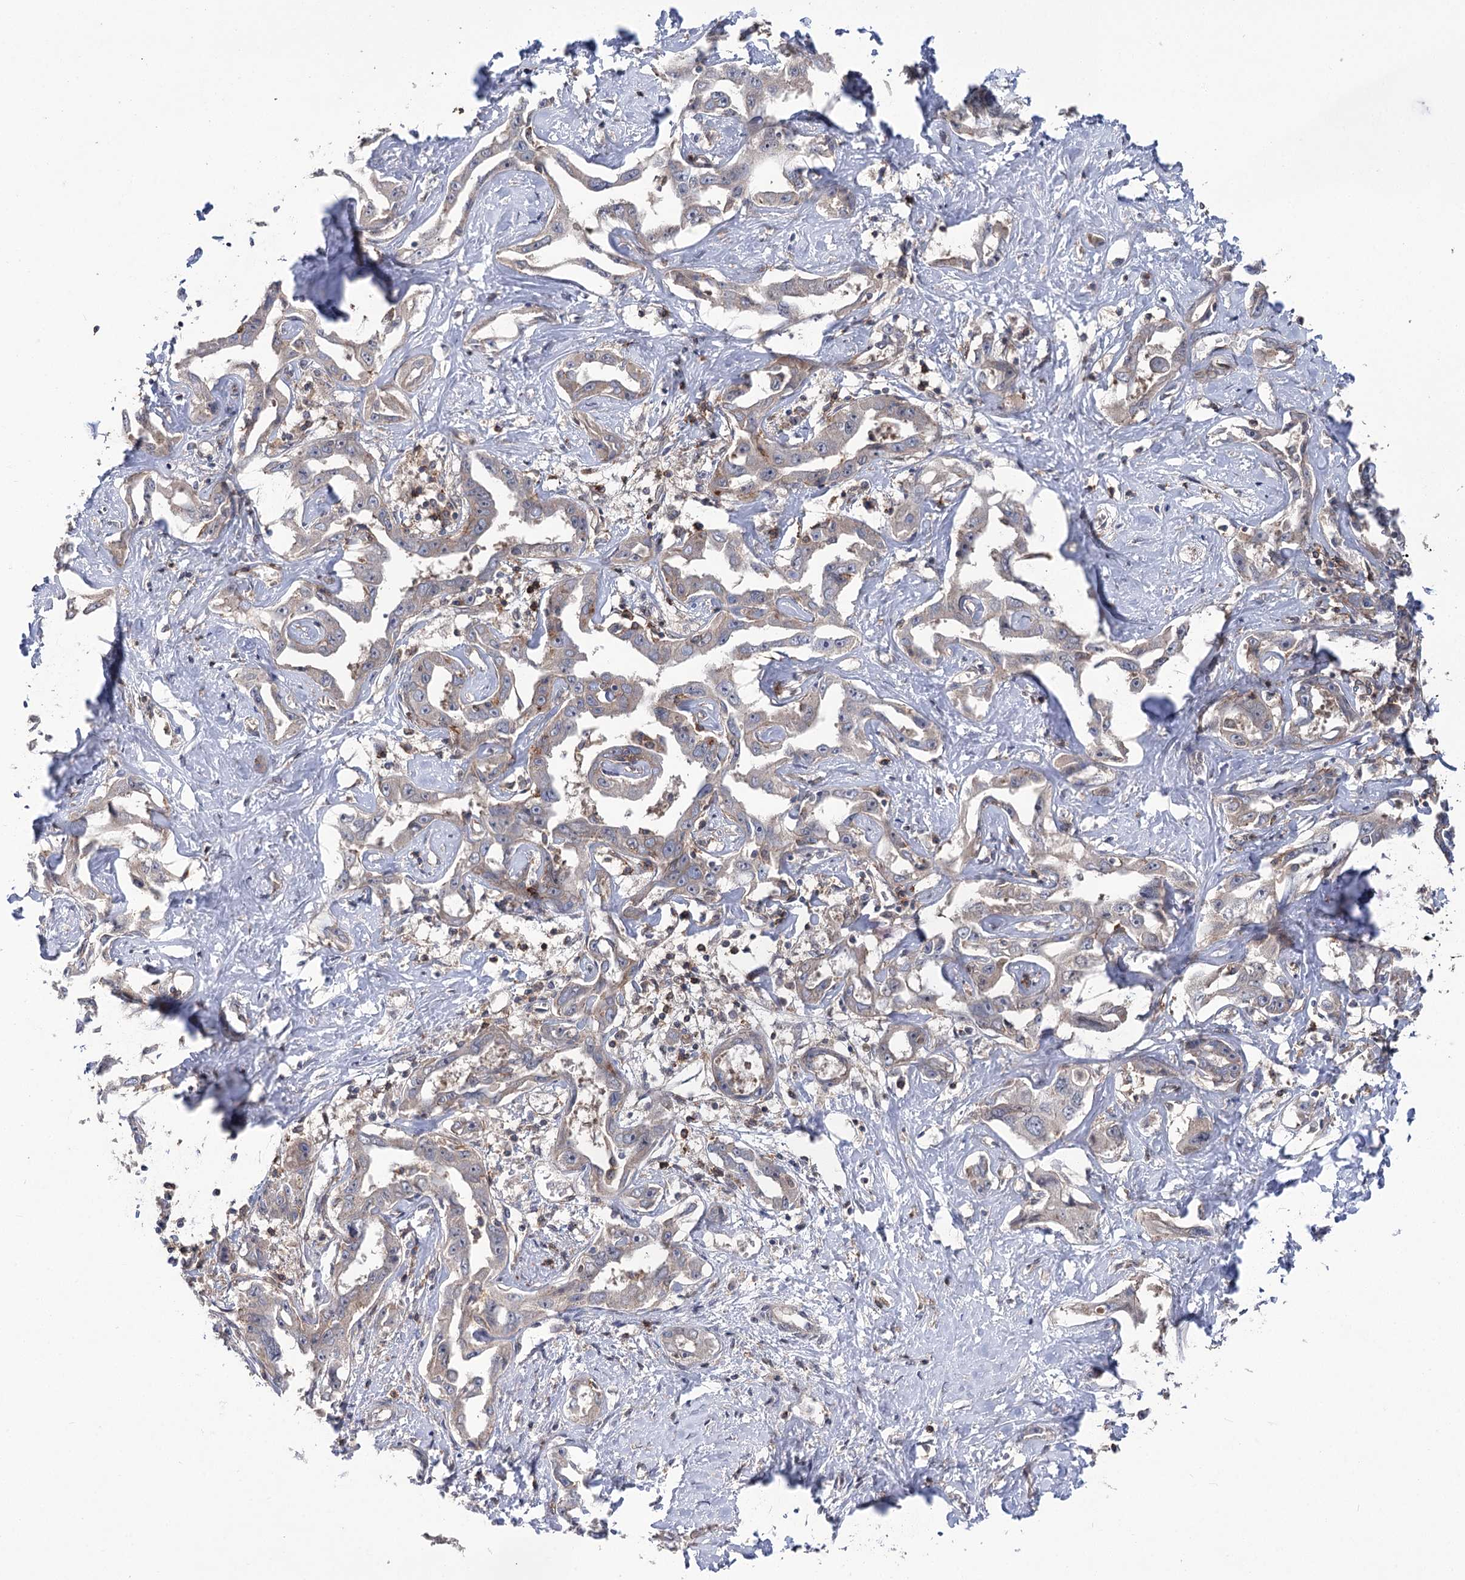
{"staining": {"intensity": "negative", "quantity": "none", "location": "none"}, "tissue": "liver cancer", "cell_type": "Tumor cells", "image_type": "cancer", "snomed": [{"axis": "morphology", "description": "Cholangiocarcinoma"}, {"axis": "topography", "description": "Liver"}], "caption": "An immunohistochemistry (IHC) photomicrograph of cholangiocarcinoma (liver) is shown. There is no staining in tumor cells of cholangiocarcinoma (liver).", "gene": "STX6", "patient": {"sex": "male", "age": 59}}